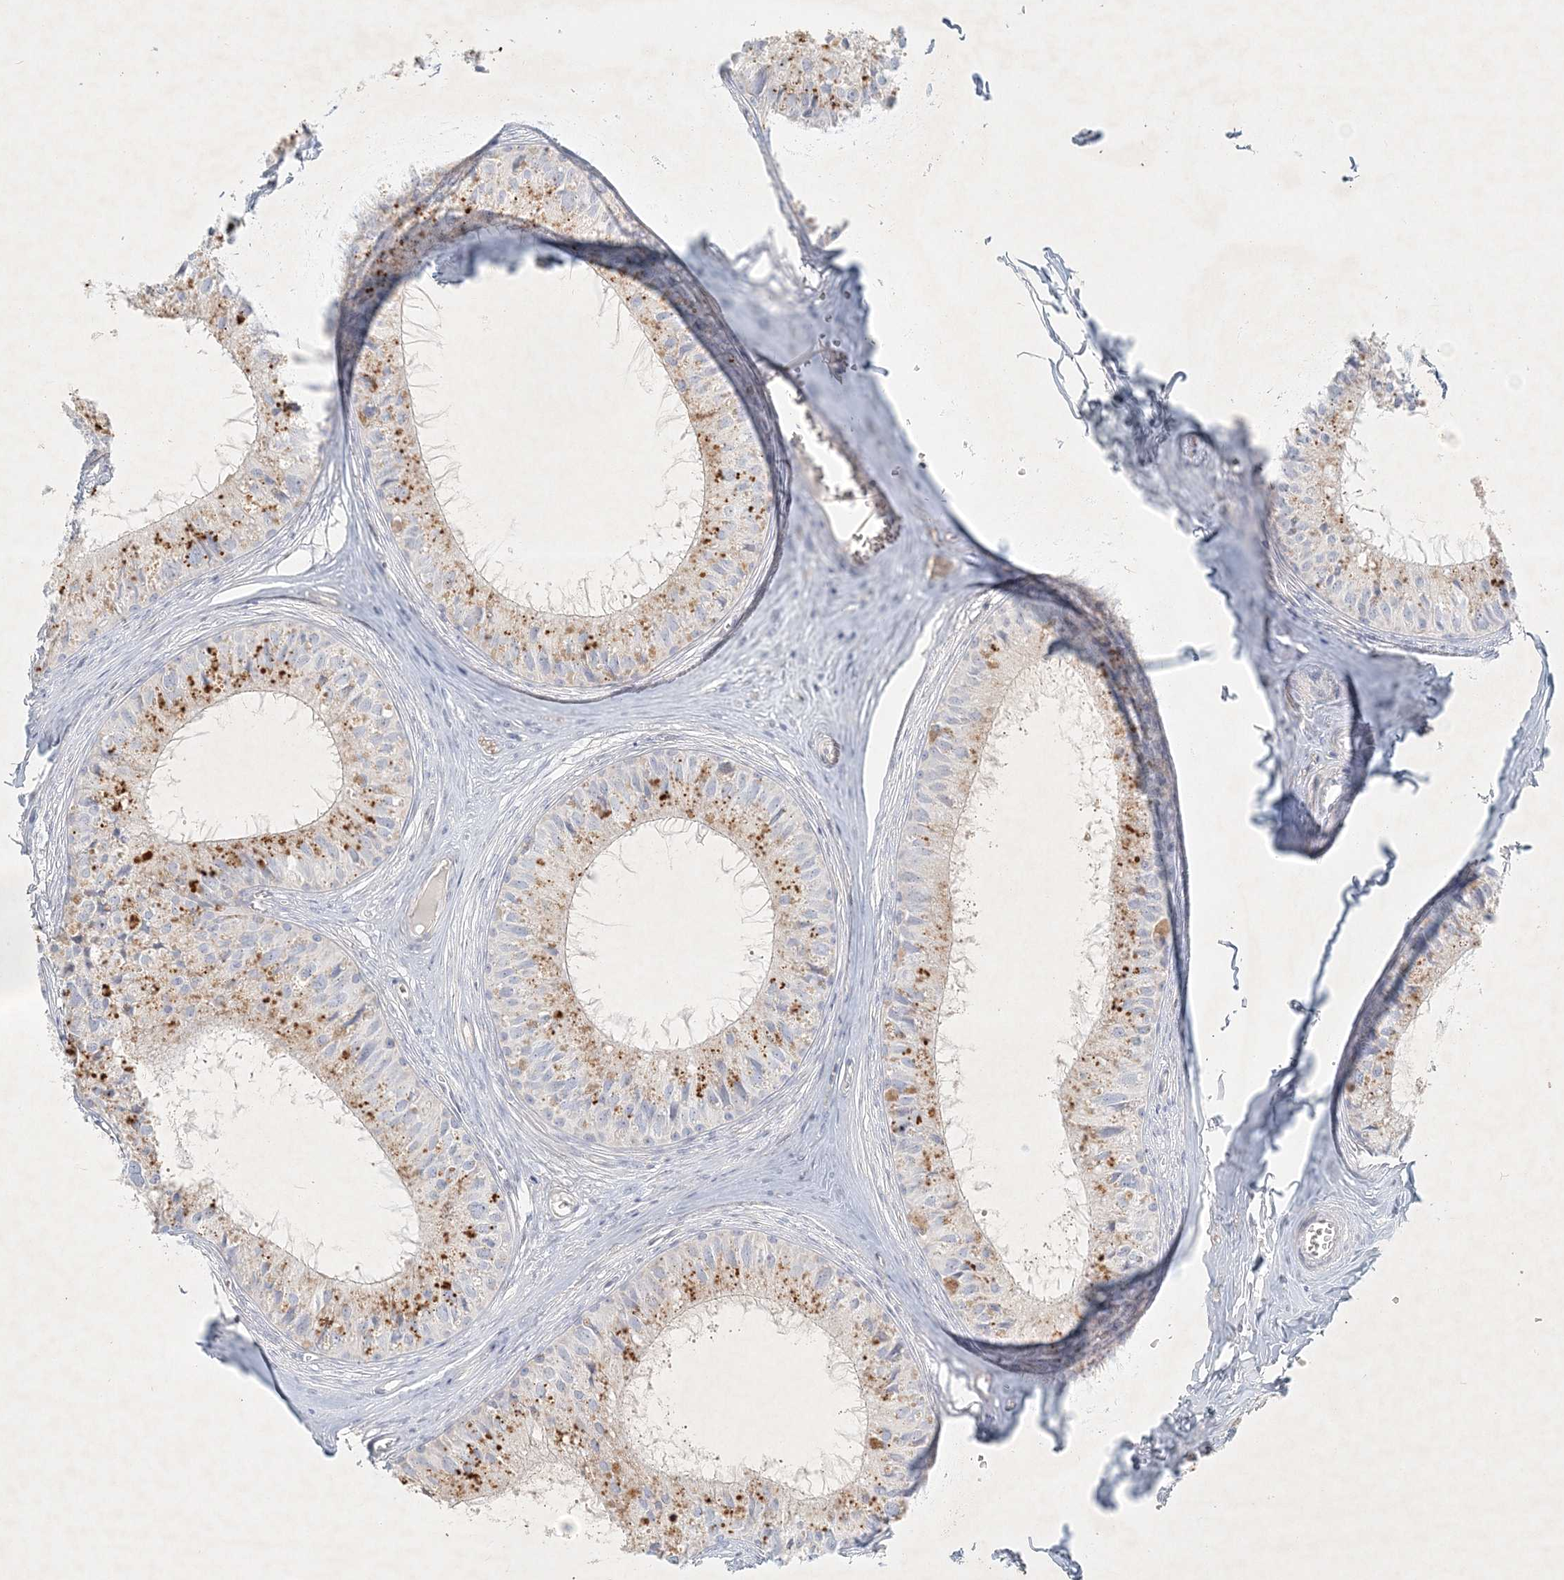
{"staining": {"intensity": "moderate", "quantity": ">75%", "location": "cytoplasmic/membranous"}, "tissue": "epididymis", "cell_type": "Glandular cells", "image_type": "normal", "snomed": [{"axis": "morphology", "description": "Normal tissue, NOS"}, {"axis": "topography", "description": "Epididymis"}], "caption": "A histopathology image of epididymis stained for a protein reveals moderate cytoplasmic/membranous brown staining in glandular cells.", "gene": "STK11IP", "patient": {"sex": "male", "age": 36}}